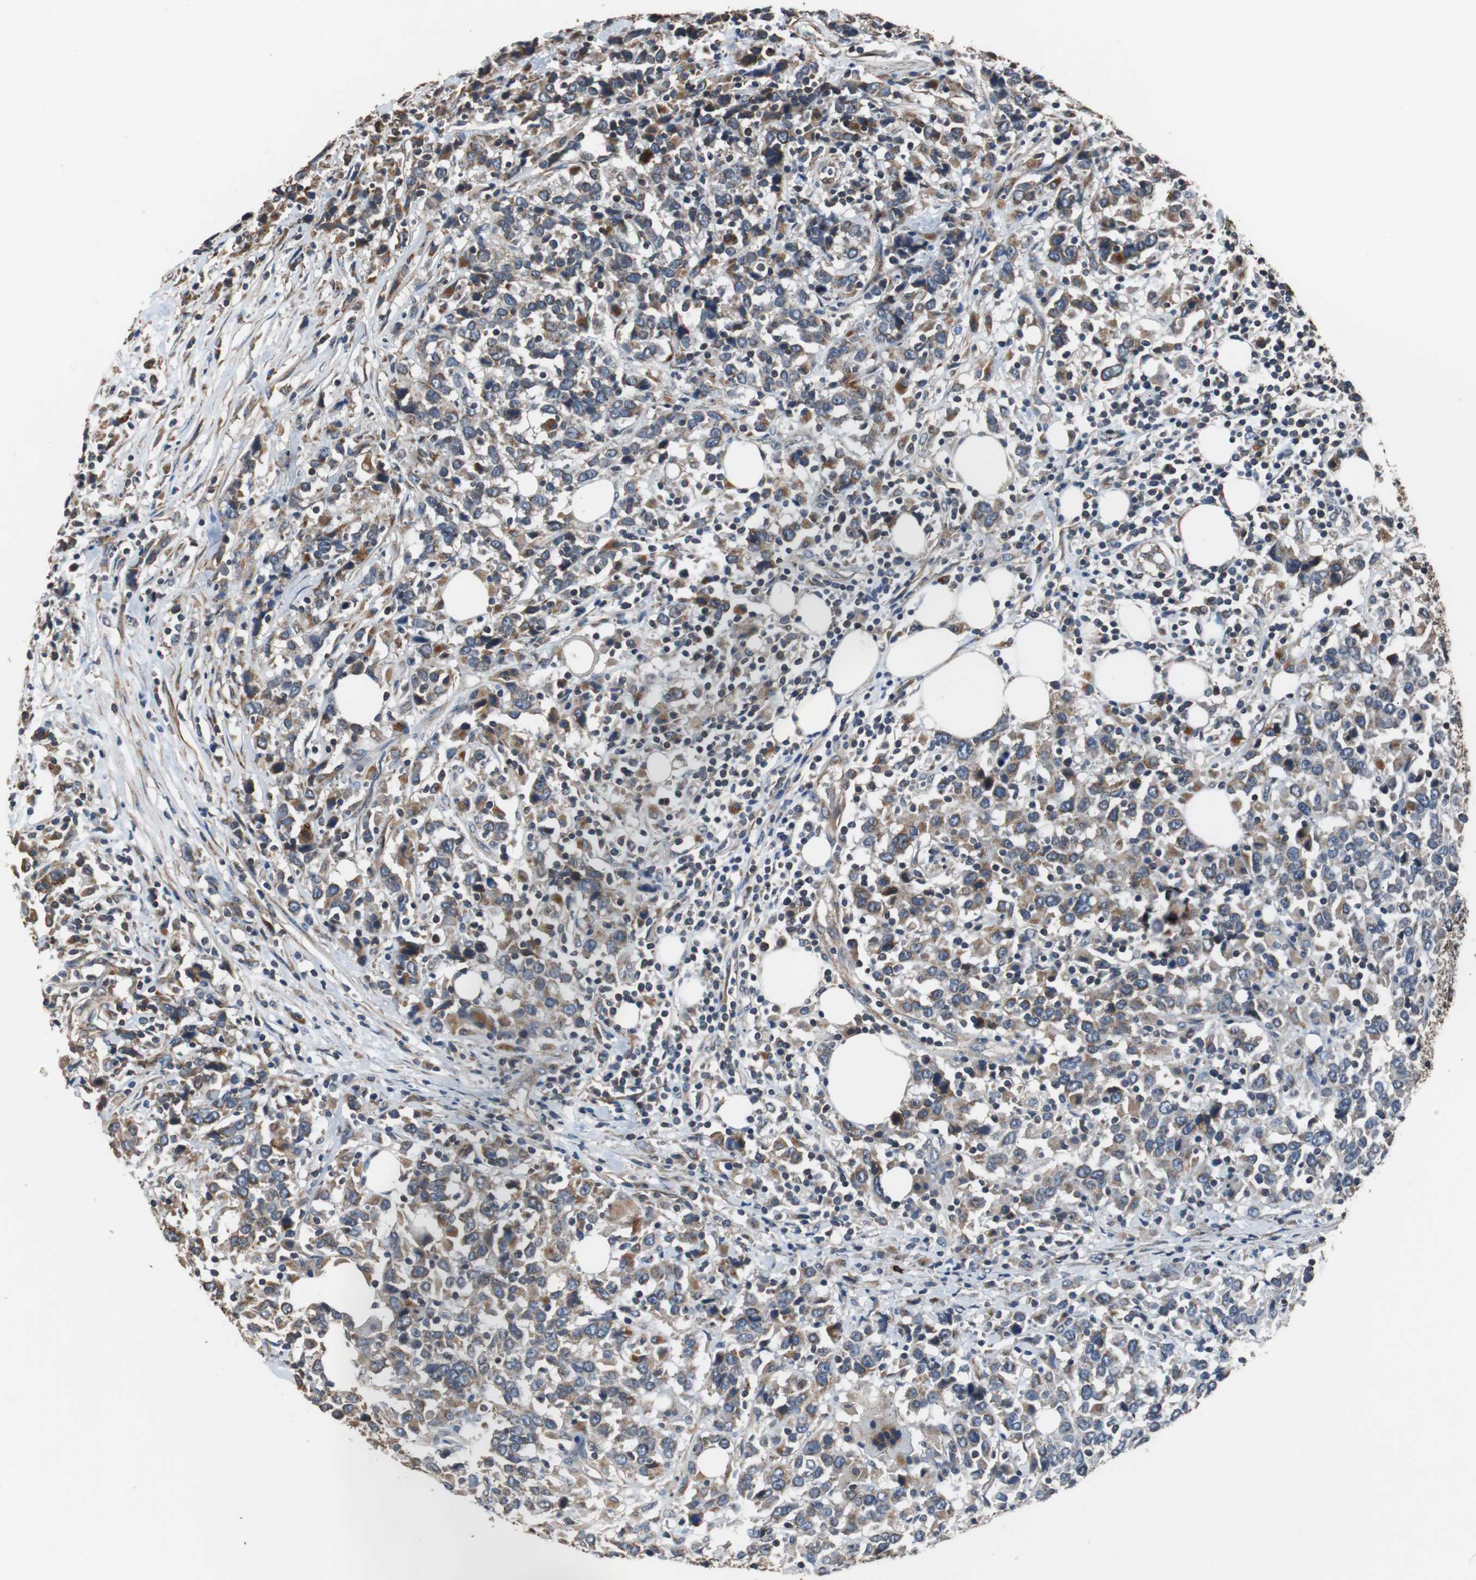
{"staining": {"intensity": "strong", "quantity": "25%-75%", "location": "cytoplasmic/membranous"}, "tissue": "urothelial cancer", "cell_type": "Tumor cells", "image_type": "cancer", "snomed": [{"axis": "morphology", "description": "Urothelial carcinoma, High grade"}, {"axis": "topography", "description": "Urinary bladder"}], "caption": "Tumor cells exhibit high levels of strong cytoplasmic/membranous expression in about 25%-75% of cells in human urothelial cancer.", "gene": "PITRM1", "patient": {"sex": "male", "age": 61}}